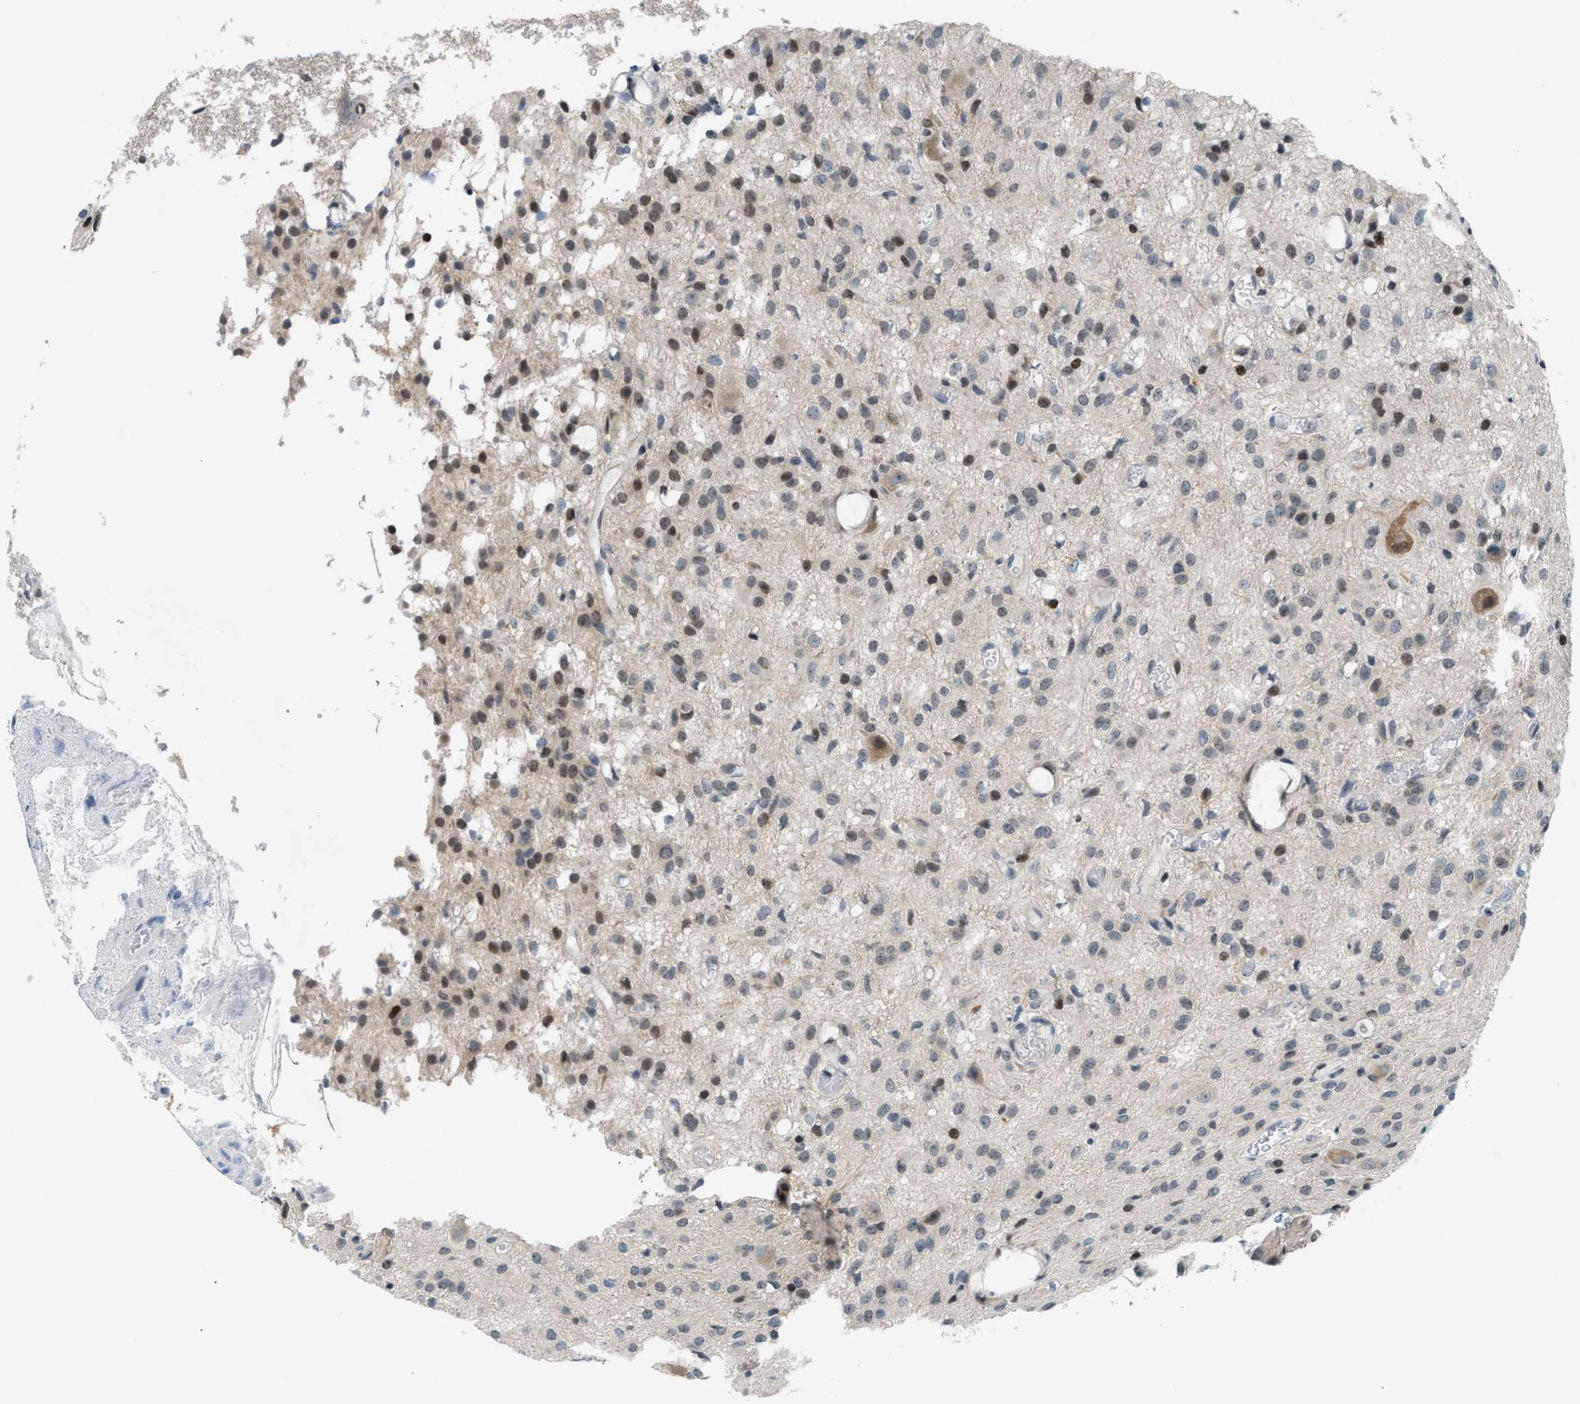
{"staining": {"intensity": "moderate", "quantity": "<25%", "location": "nuclear"}, "tissue": "glioma", "cell_type": "Tumor cells", "image_type": "cancer", "snomed": [{"axis": "morphology", "description": "Glioma, malignant, High grade"}, {"axis": "topography", "description": "Brain"}], "caption": "Glioma was stained to show a protein in brown. There is low levels of moderate nuclear expression in approximately <25% of tumor cells.", "gene": "NPS", "patient": {"sex": "female", "age": 59}}